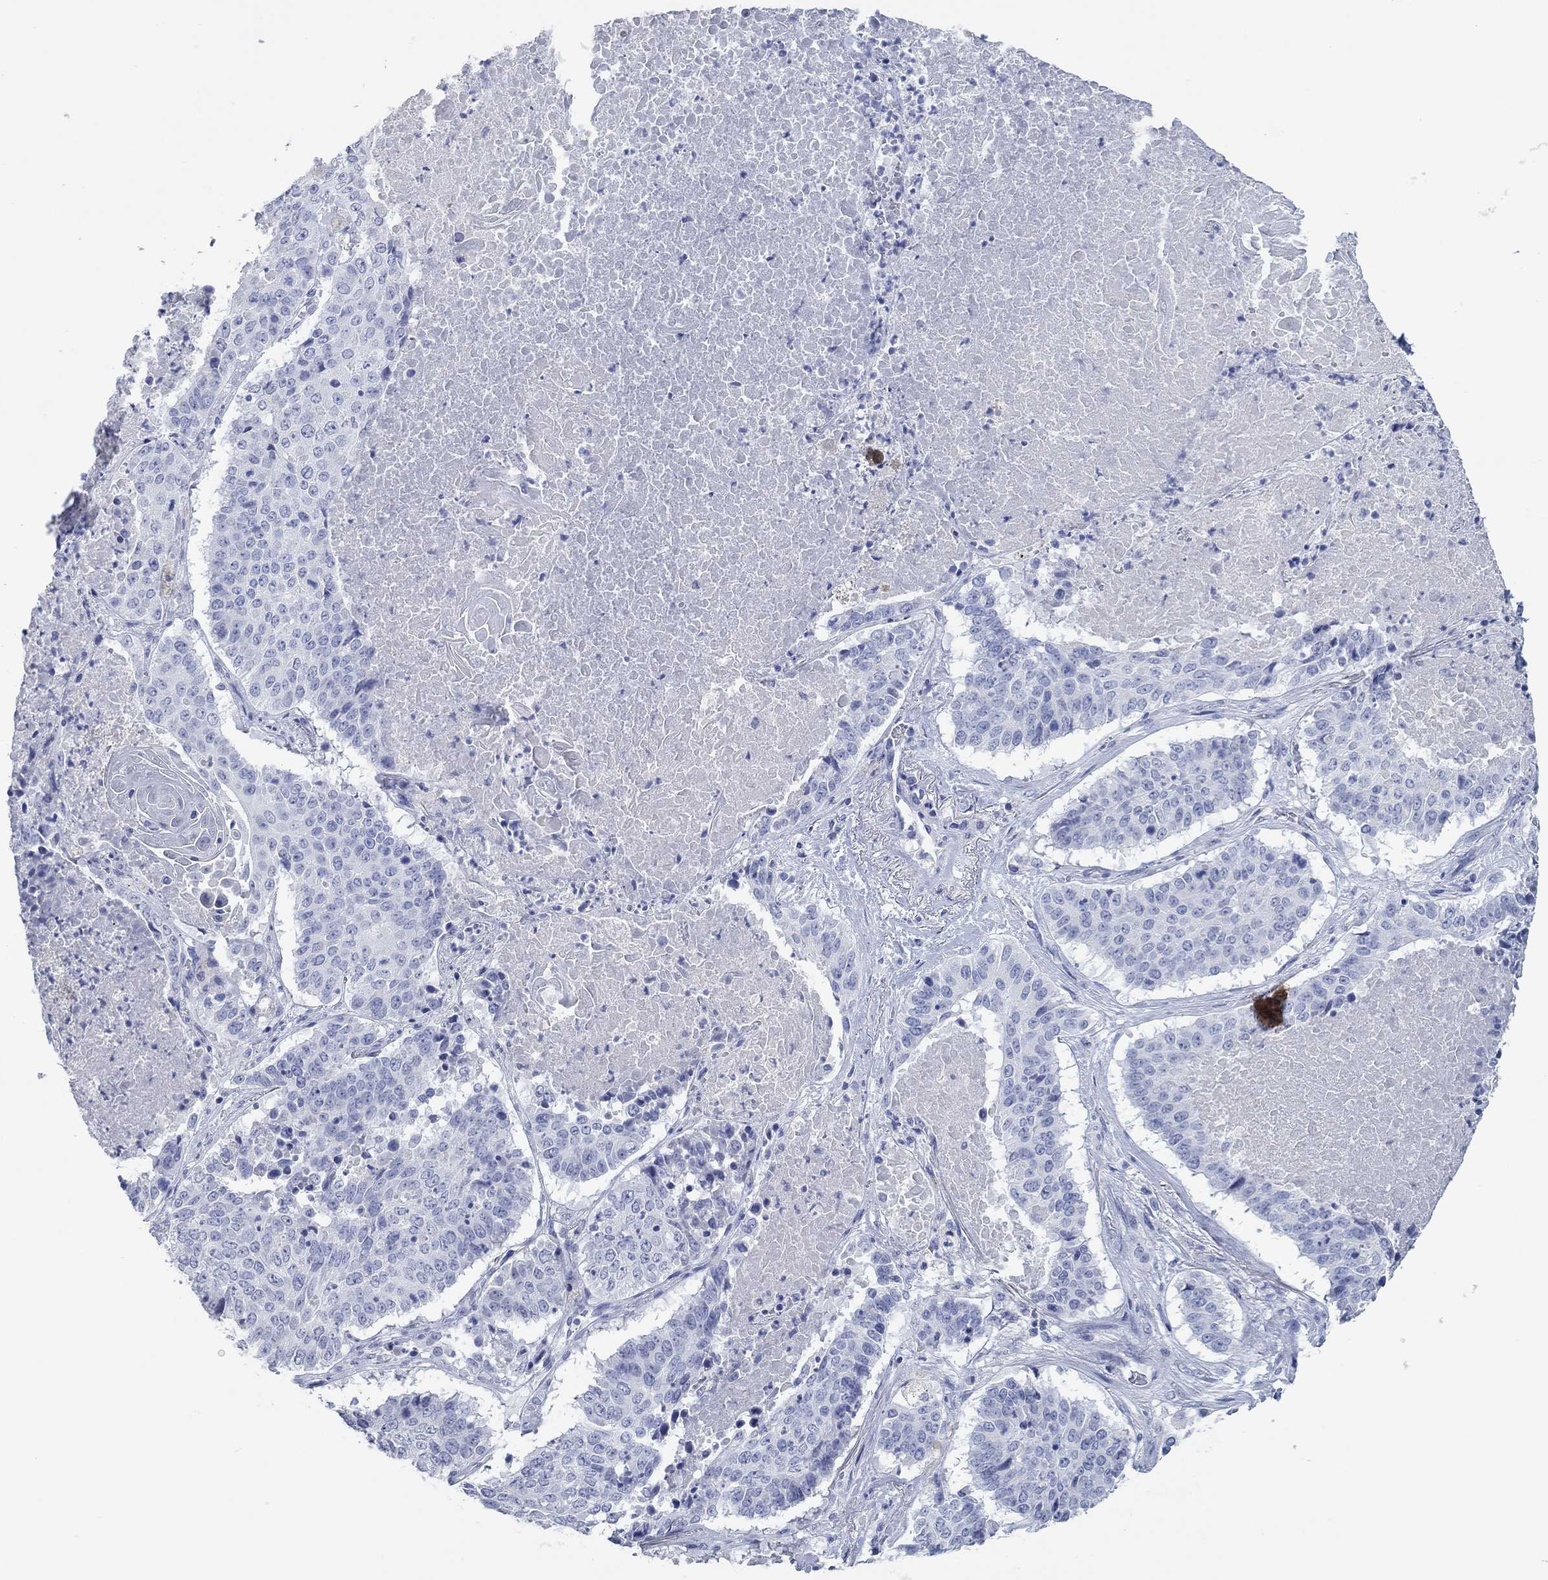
{"staining": {"intensity": "negative", "quantity": "none", "location": "none"}, "tissue": "lung cancer", "cell_type": "Tumor cells", "image_type": "cancer", "snomed": [{"axis": "morphology", "description": "Squamous cell carcinoma, NOS"}, {"axis": "topography", "description": "Lung"}], "caption": "An image of human lung squamous cell carcinoma is negative for staining in tumor cells.", "gene": "POU5F1", "patient": {"sex": "male", "age": 64}}